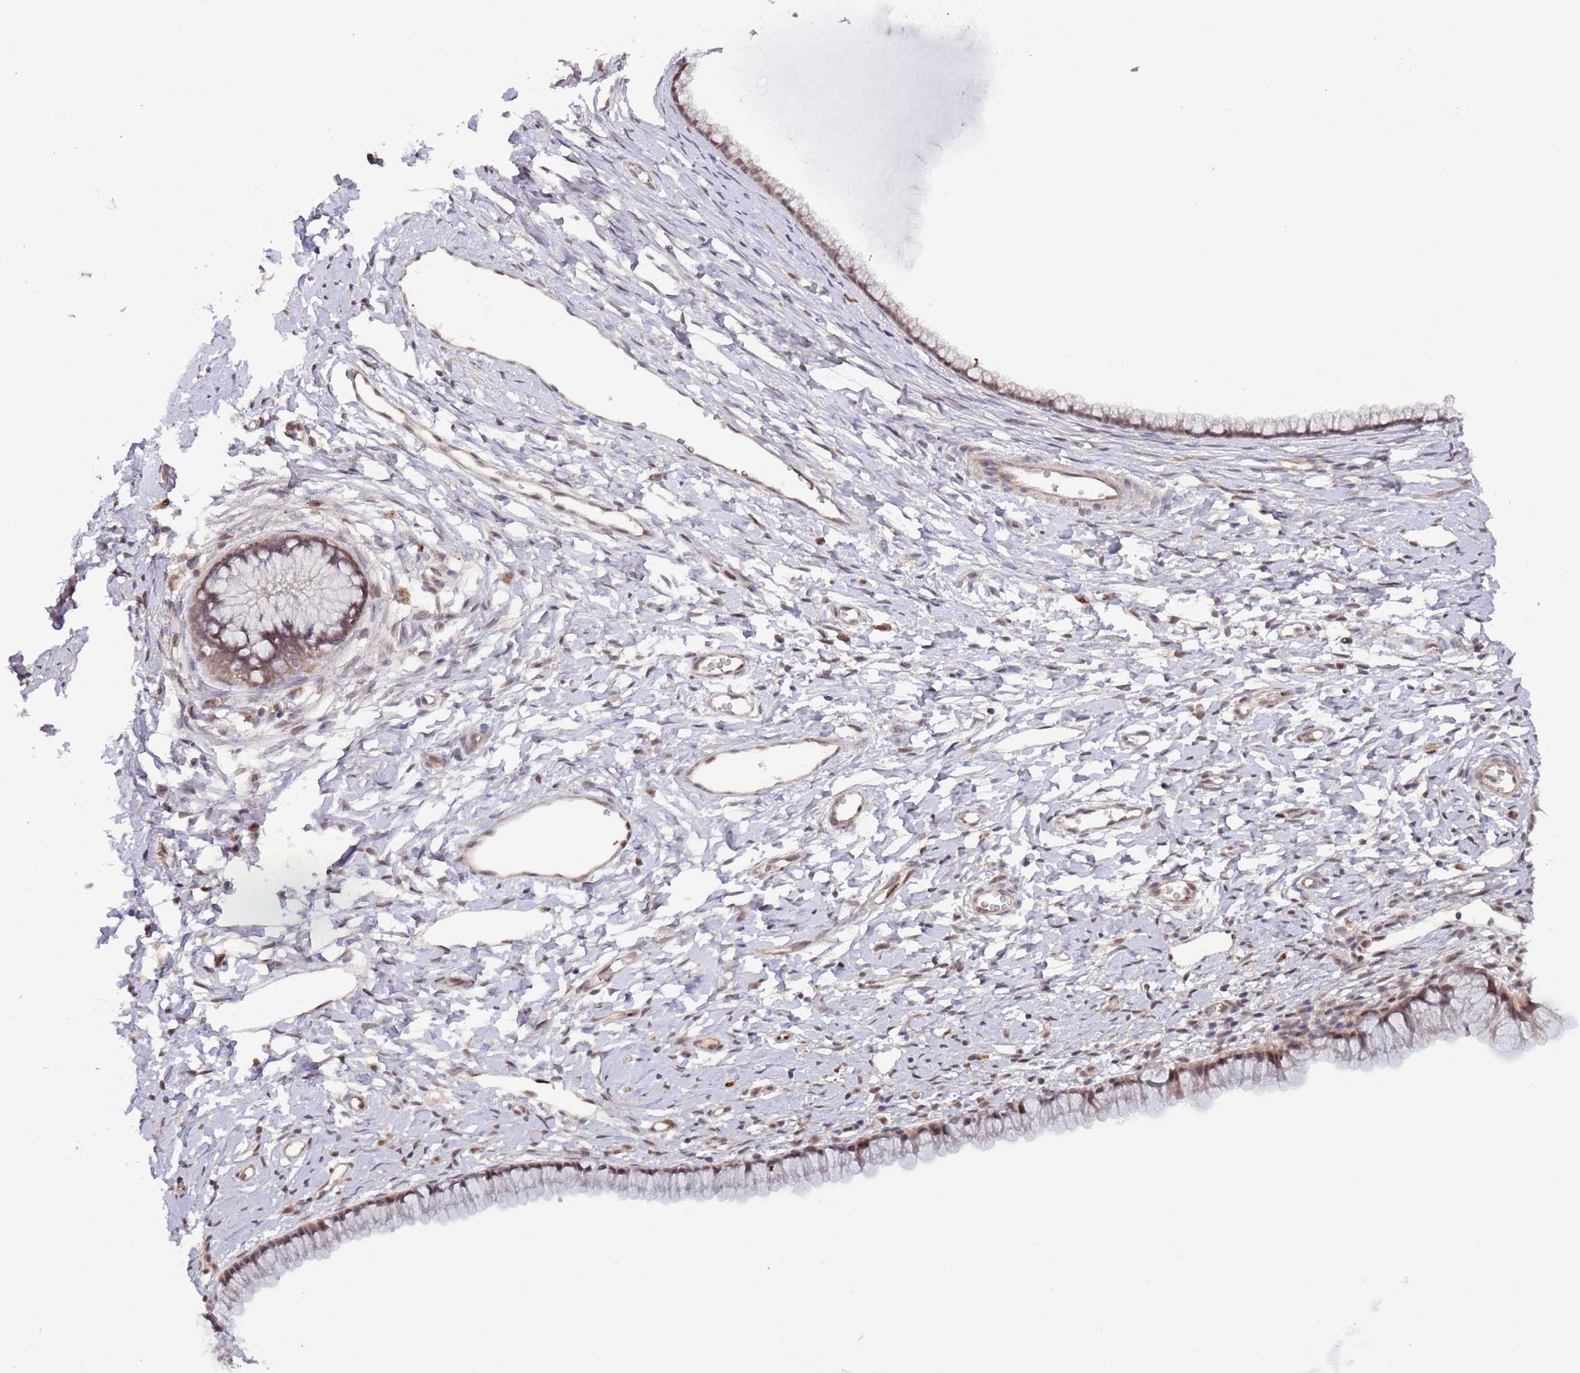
{"staining": {"intensity": "moderate", "quantity": "25%-75%", "location": "cytoplasmic/membranous,nuclear"}, "tissue": "cervix", "cell_type": "Glandular cells", "image_type": "normal", "snomed": [{"axis": "morphology", "description": "Normal tissue, NOS"}, {"axis": "topography", "description": "Cervix"}], "caption": "Protein analysis of normal cervix demonstrates moderate cytoplasmic/membranous,nuclear staining in about 25%-75% of glandular cells.", "gene": "PRR16", "patient": {"sex": "female", "age": 40}}